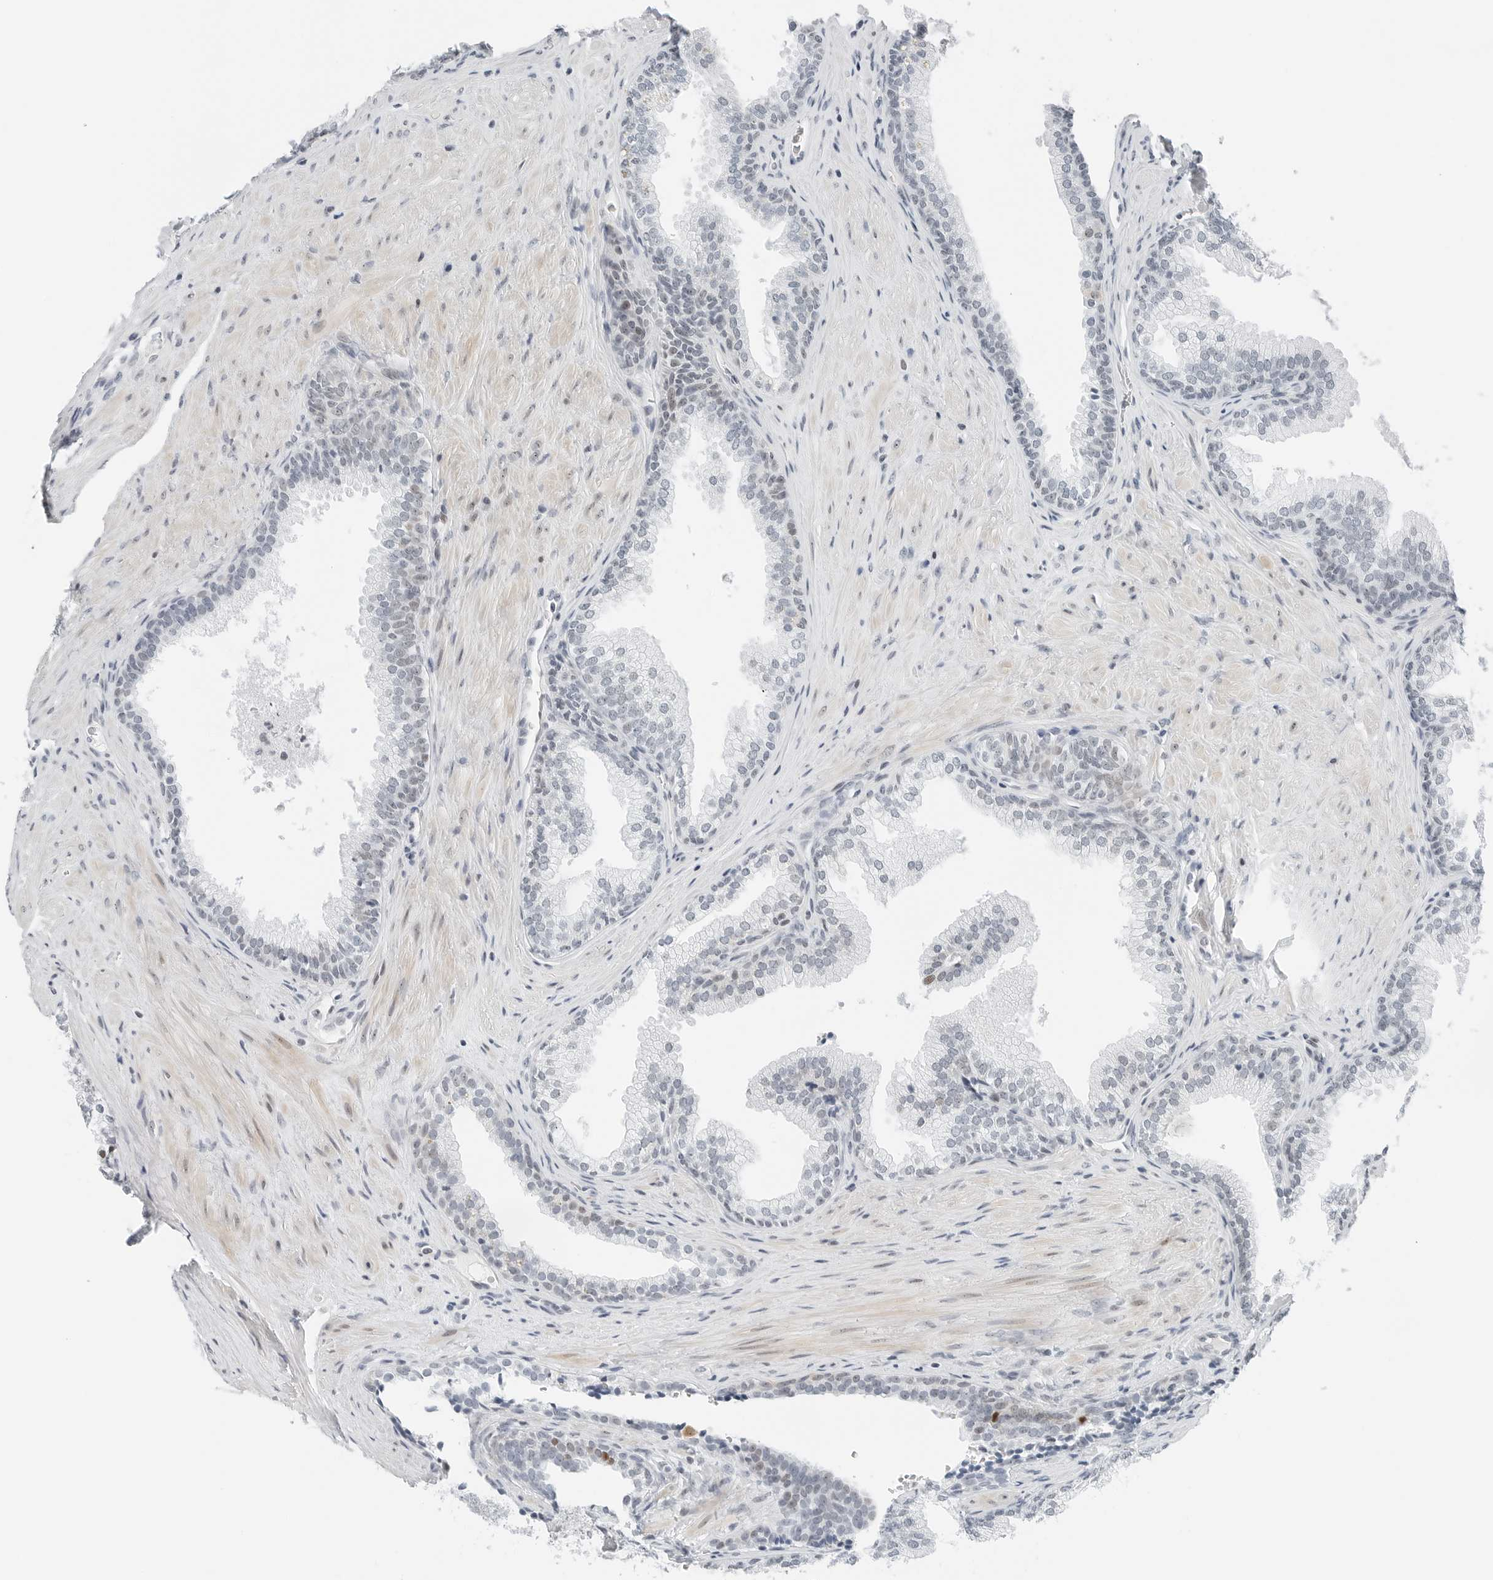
{"staining": {"intensity": "negative", "quantity": "none", "location": "none"}, "tissue": "prostate", "cell_type": "Glandular cells", "image_type": "normal", "snomed": [{"axis": "morphology", "description": "Normal tissue, NOS"}, {"axis": "topography", "description": "Prostate"}], "caption": "A high-resolution histopathology image shows immunohistochemistry staining of normal prostate, which exhibits no significant staining in glandular cells.", "gene": "NTMT2", "patient": {"sex": "male", "age": 76}}